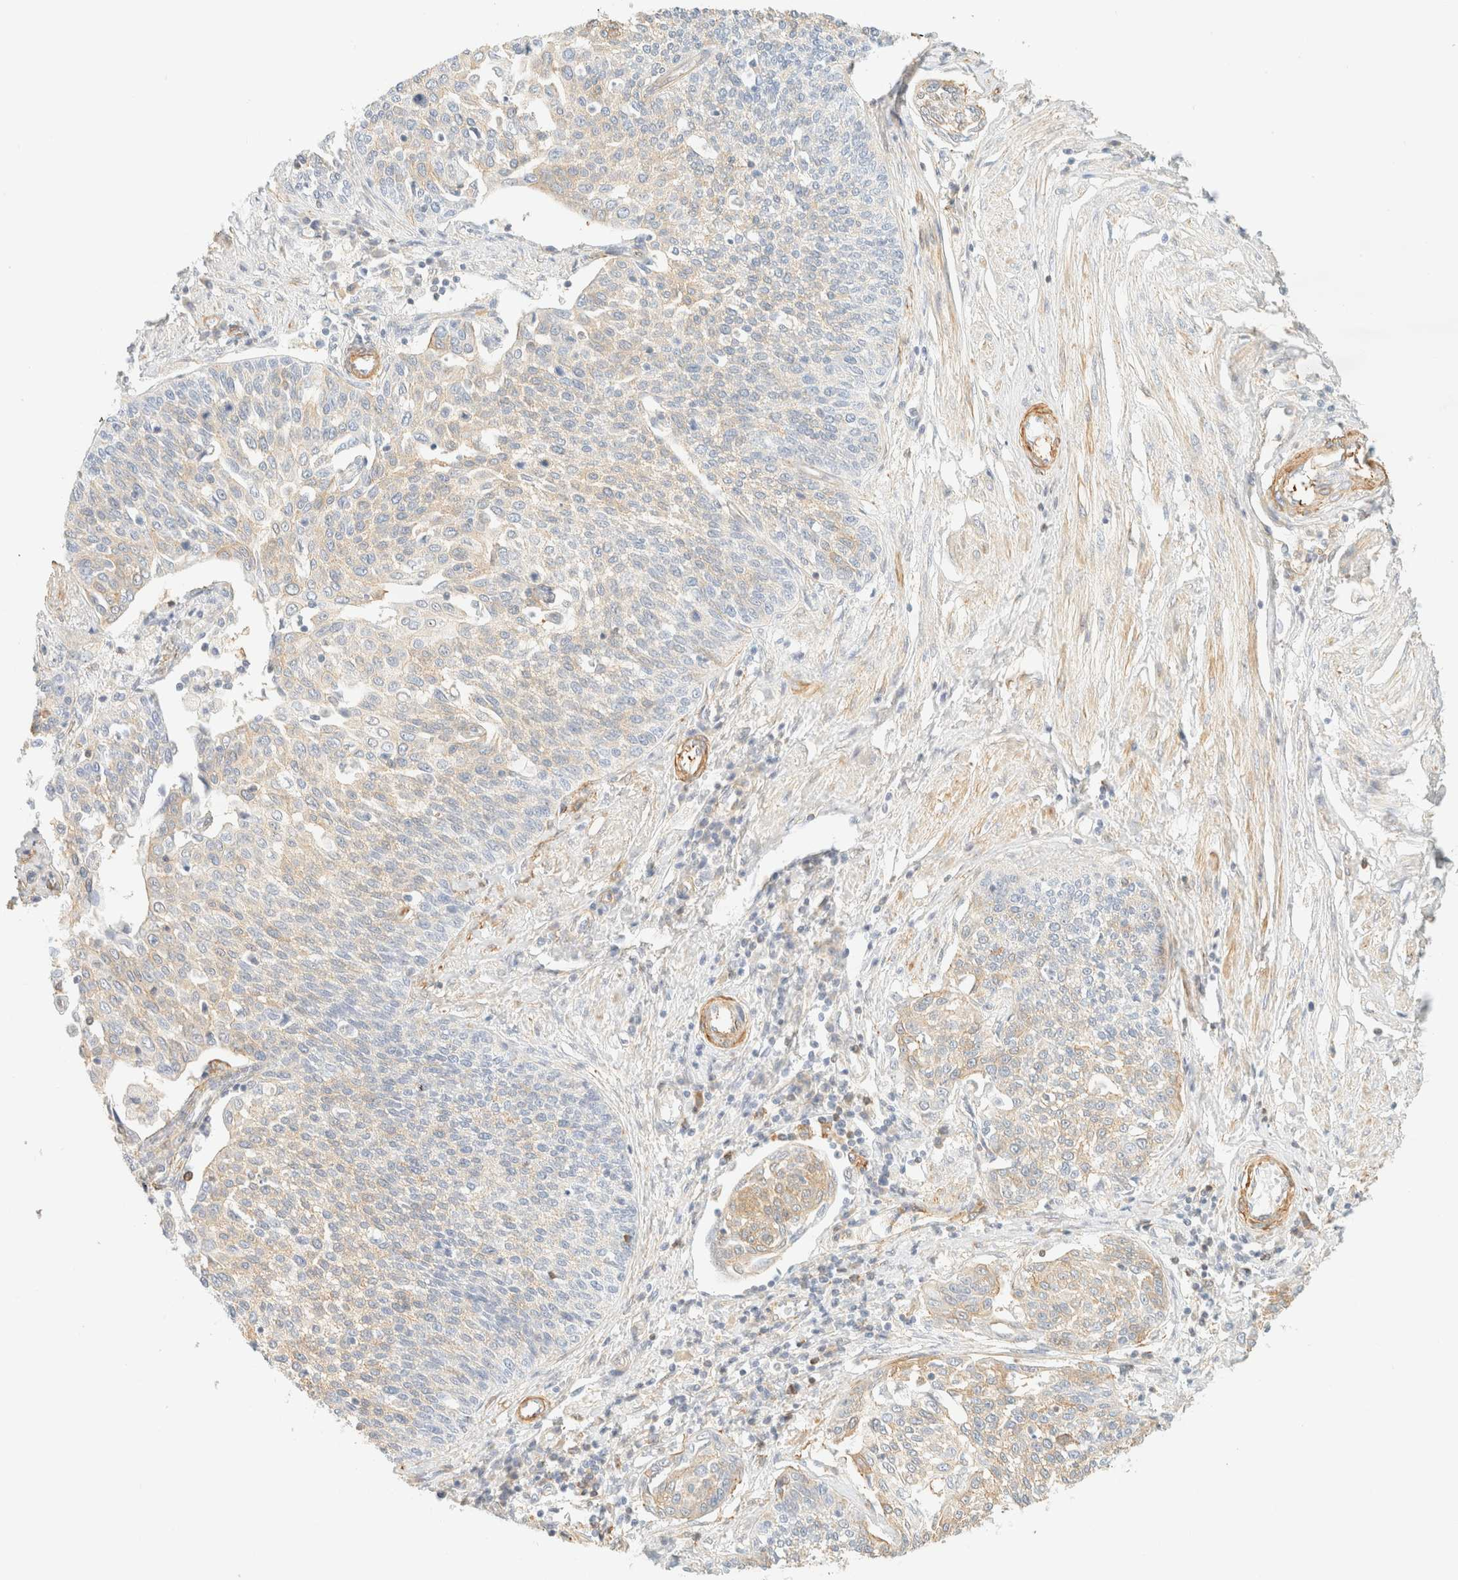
{"staining": {"intensity": "weak", "quantity": "<25%", "location": "cytoplasmic/membranous"}, "tissue": "cervical cancer", "cell_type": "Tumor cells", "image_type": "cancer", "snomed": [{"axis": "morphology", "description": "Squamous cell carcinoma, NOS"}, {"axis": "topography", "description": "Cervix"}], "caption": "DAB (3,3'-diaminobenzidine) immunohistochemical staining of human cervical cancer (squamous cell carcinoma) shows no significant positivity in tumor cells.", "gene": "OTOP2", "patient": {"sex": "female", "age": 34}}